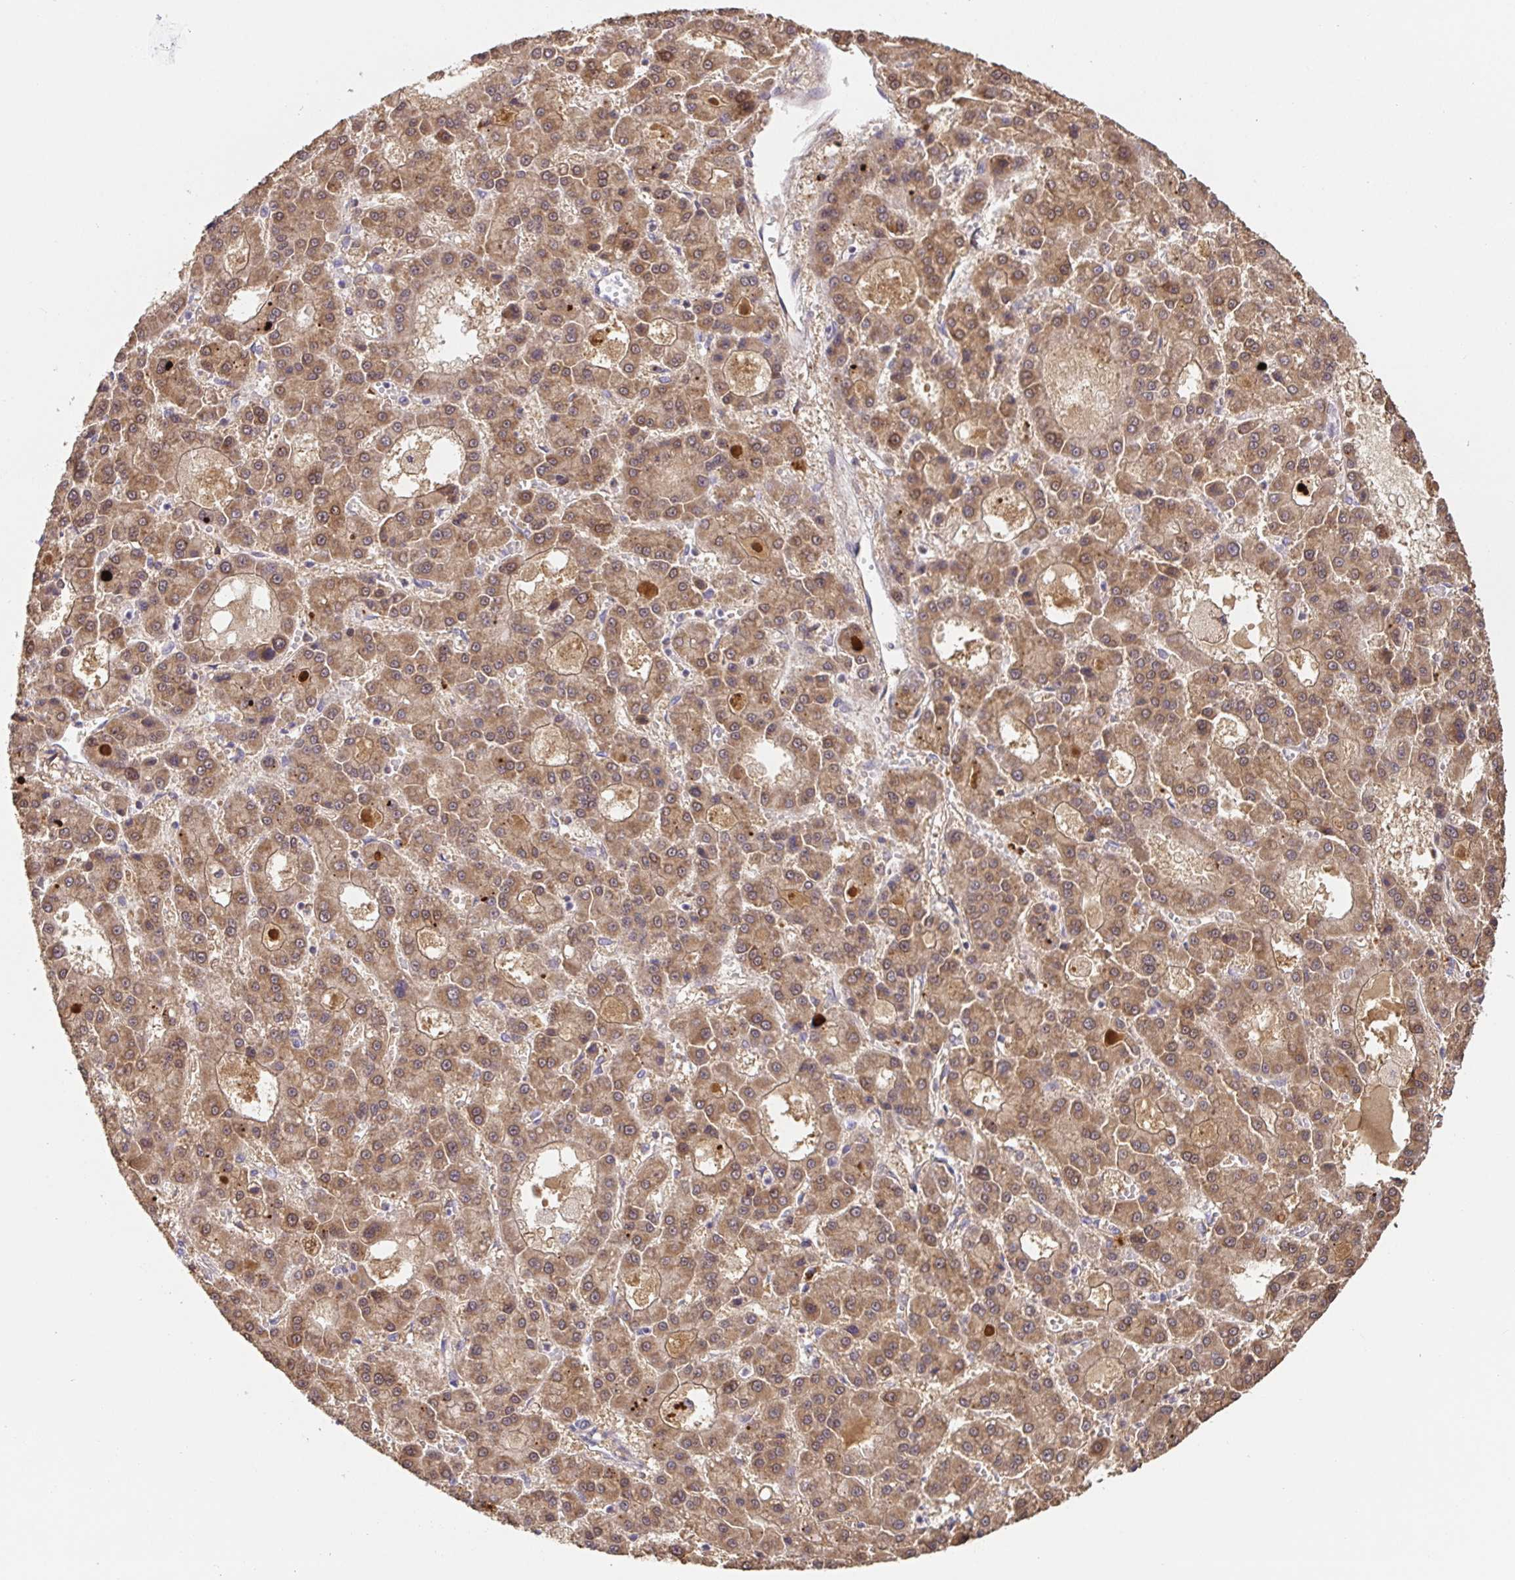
{"staining": {"intensity": "moderate", "quantity": ">75%", "location": "cytoplasmic/membranous"}, "tissue": "liver cancer", "cell_type": "Tumor cells", "image_type": "cancer", "snomed": [{"axis": "morphology", "description": "Carcinoma, Hepatocellular, NOS"}, {"axis": "topography", "description": "Liver"}], "caption": "Liver hepatocellular carcinoma stained with DAB immunohistochemistry (IHC) displays medium levels of moderate cytoplasmic/membranous staining in about >75% of tumor cells. The protein is shown in brown color, while the nuclei are stained blue.", "gene": "HAGH", "patient": {"sex": "male", "age": 70}}